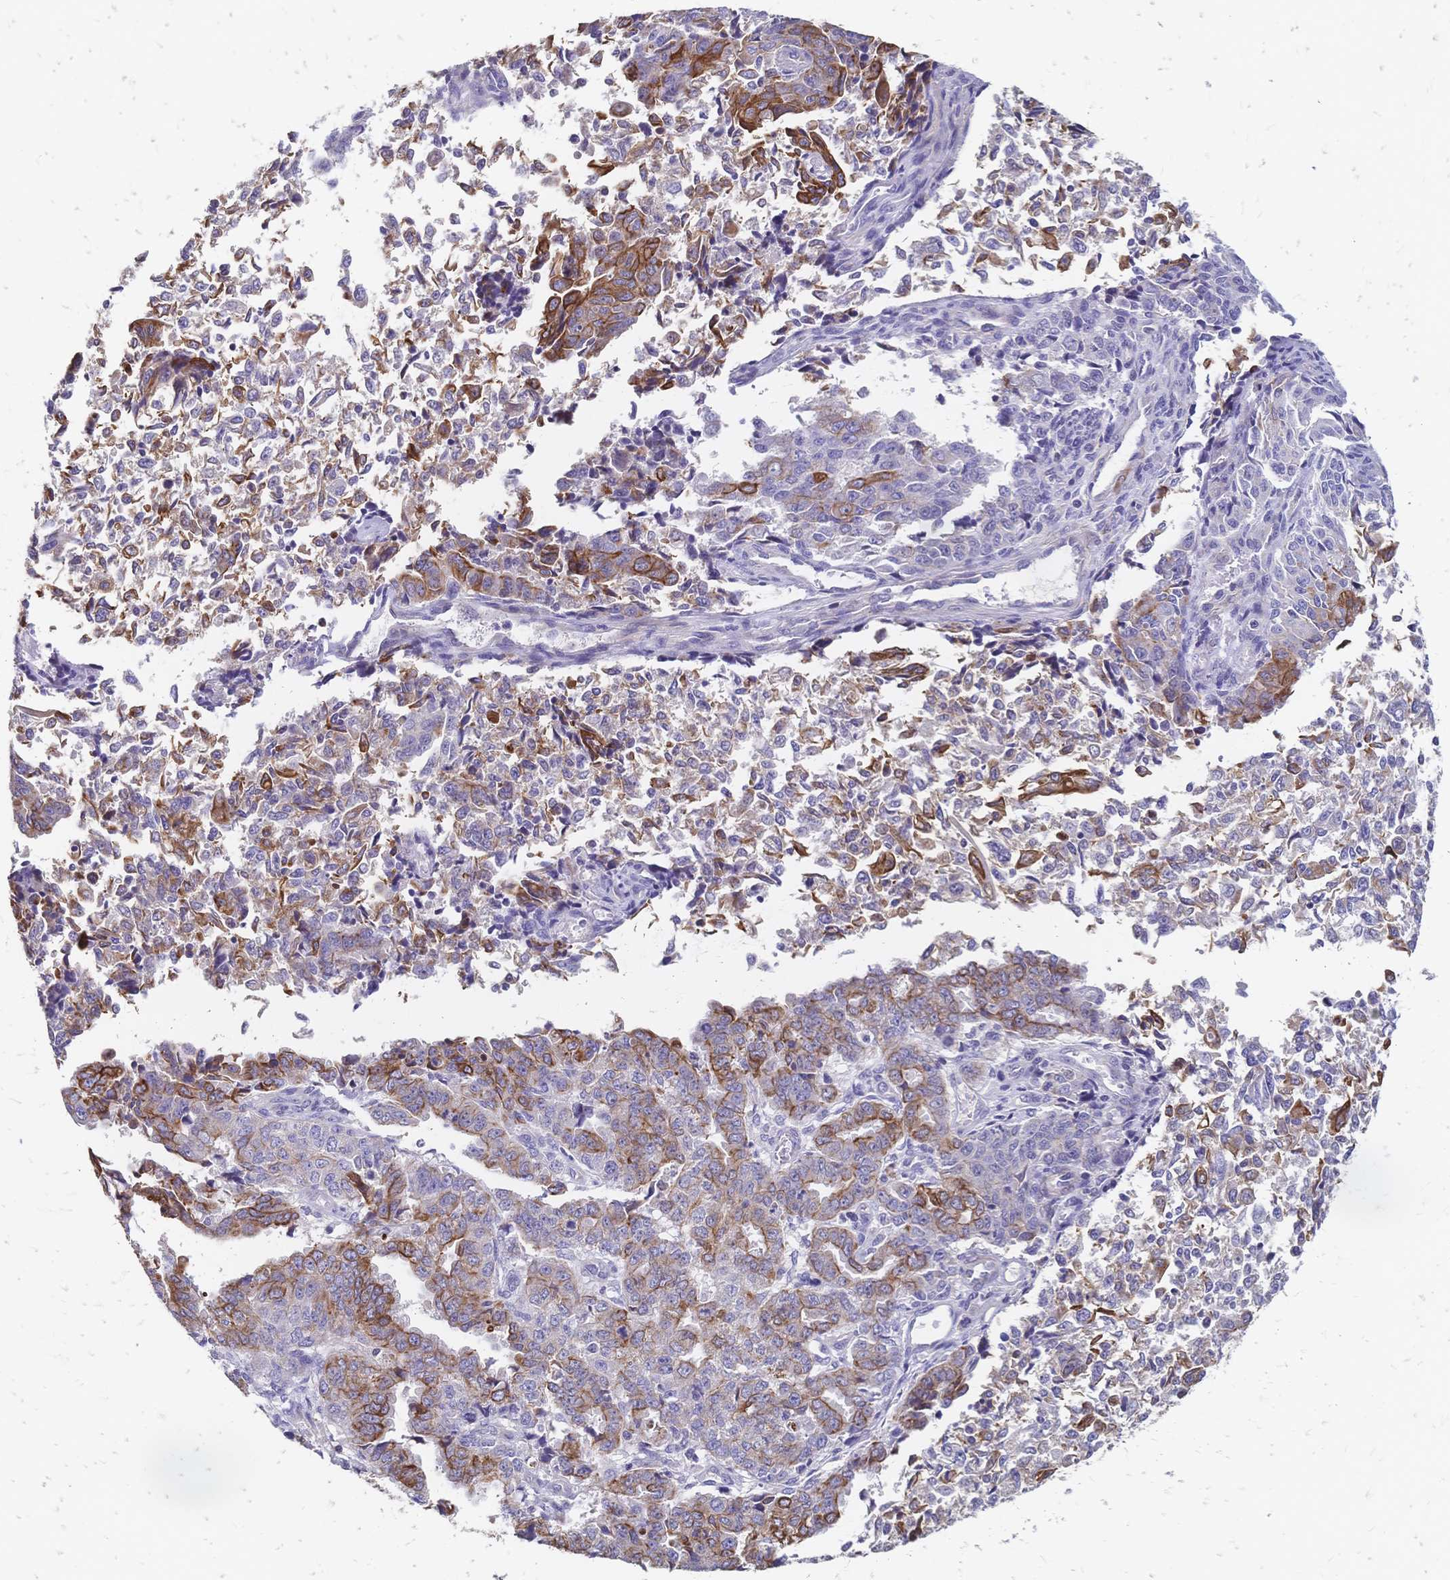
{"staining": {"intensity": "moderate", "quantity": "25%-75%", "location": "cytoplasmic/membranous"}, "tissue": "endometrial cancer", "cell_type": "Tumor cells", "image_type": "cancer", "snomed": [{"axis": "morphology", "description": "Adenocarcinoma, NOS"}, {"axis": "topography", "description": "Endometrium"}], "caption": "Endometrial adenocarcinoma stained with DAB immunohistochemistry demonstrates medium levels of moderate cytoplasmic/membranous expression in about 25%-75% of tumor cells.", "gene": "DTNB", "patient": {"sex": "female", "age": 50}}